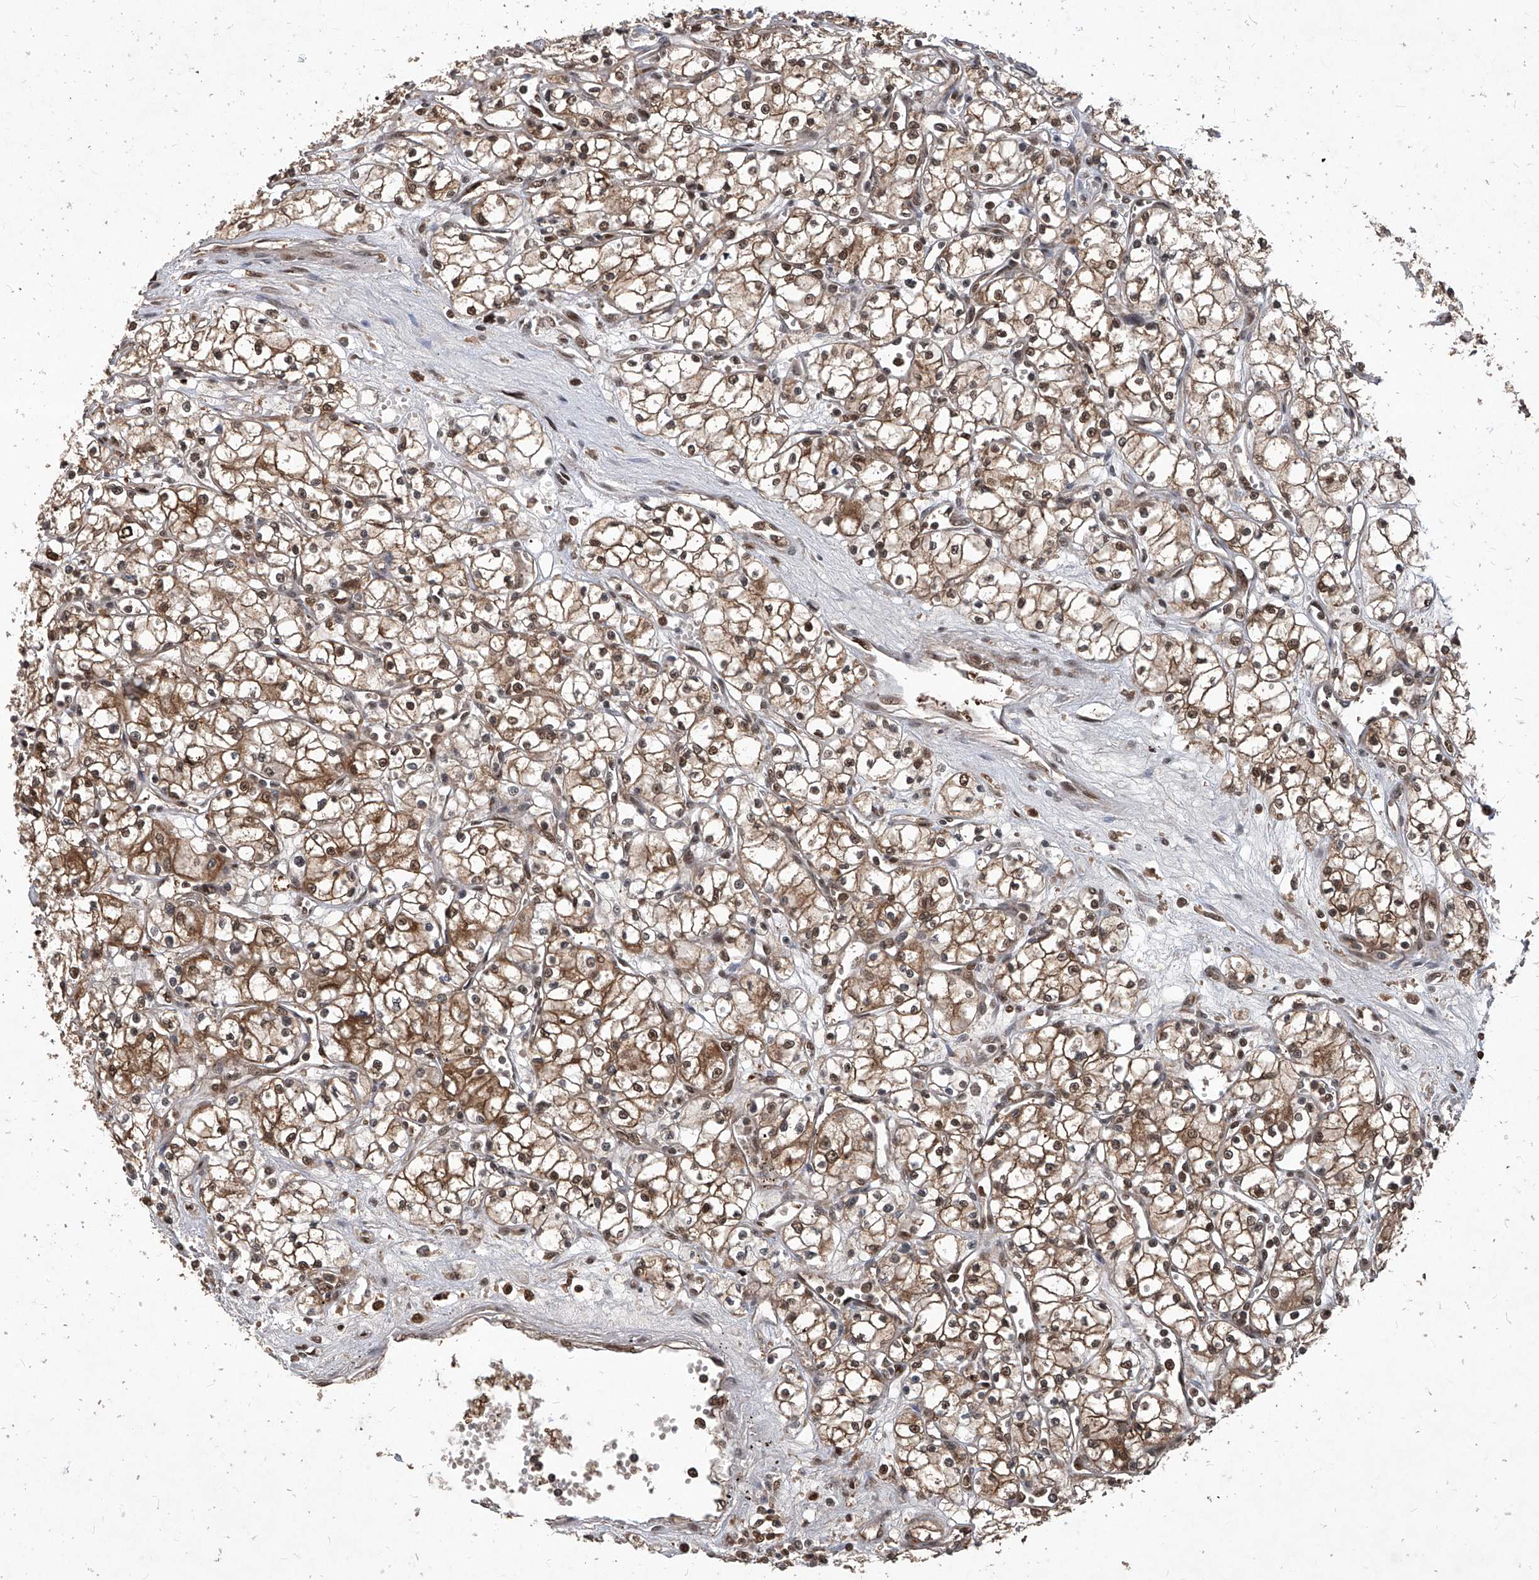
{"staining": {"intensity": "moderate", "quantity": ">75%", "location": "cytoplasmic/membranous,nuclear"}, "tissue": "renal cancer", "cell_type": "Tumor cells", "image_type": "cancer", "snomed": [{"axis": "morphology", "description": "Adenocarcinoma, NOS"}, {"axis": "topography", "description": "Kidney"}], "caption": "Adenocarcinoma (renal) was stained to show a protein in brown. There is medium levels of moderate cytoplasmic/membranous and nuclear positivity in approximately >75% of tumor cells.", "gene": "PSMB1", "patient": {"sex": "male", "age": 59}}